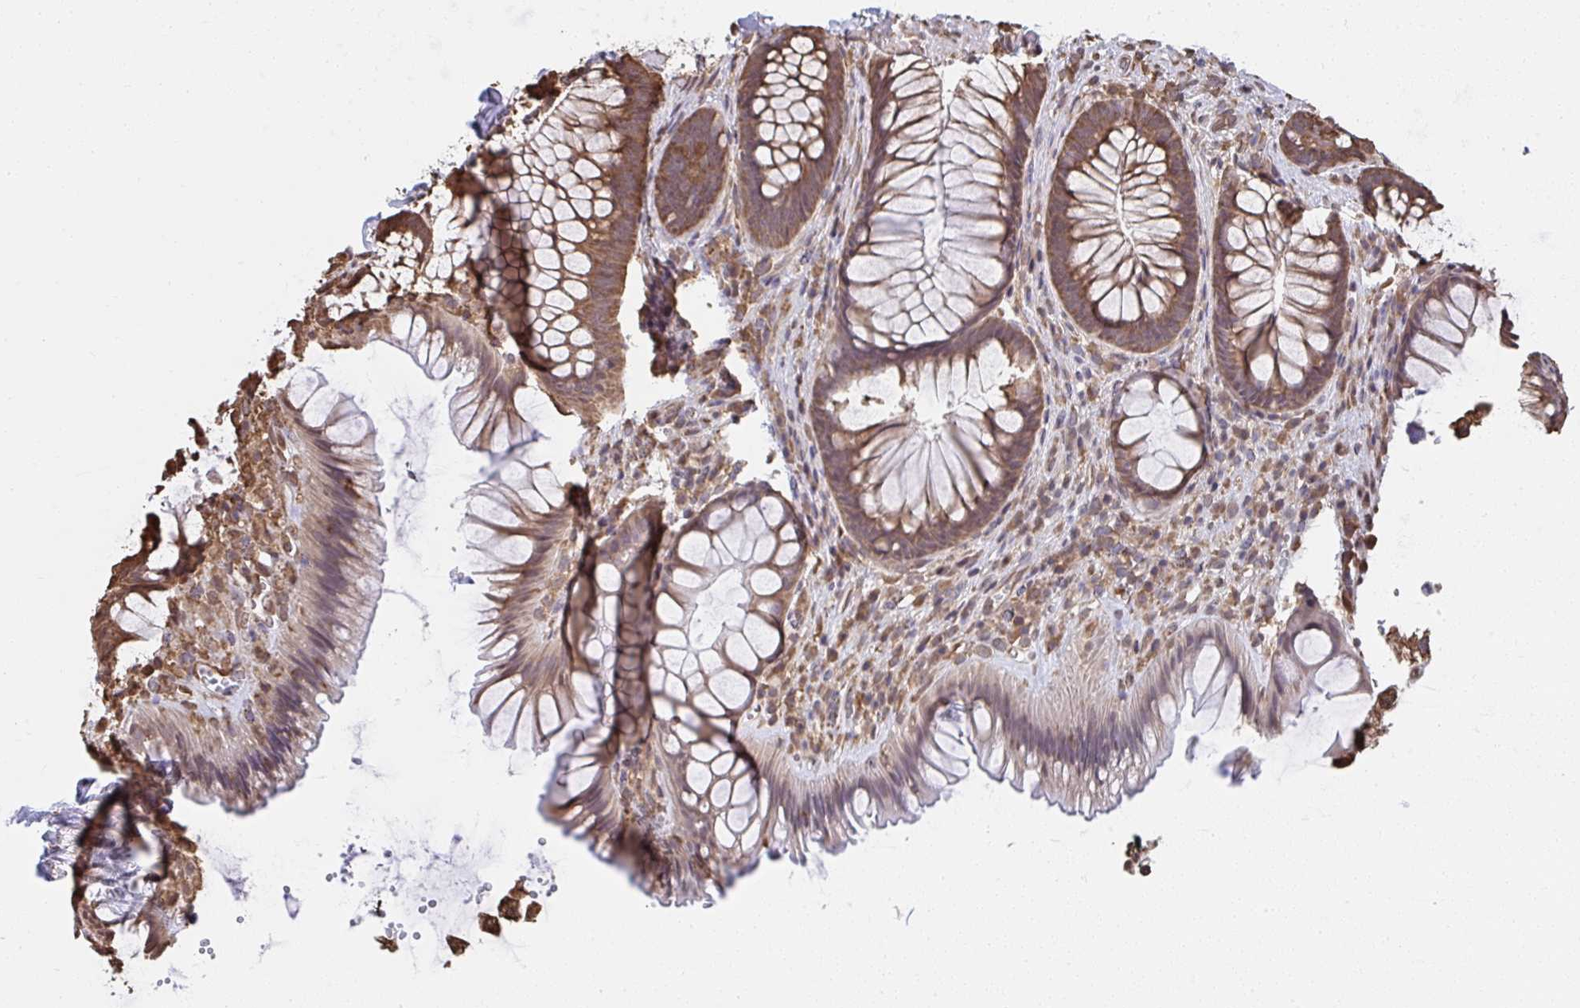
{"staining": {"intensity": "moderate", "quantity": ">75%", "location": "cytoplasmic/membranous"}, "tissue": "rectum", "cell_type": "Glandular cells", "image_type": "normal", "snomed": [{"axis": "morphology", "description": "Normal tissue, NOS"}, {"axis": "topography", "description": "Rectum"}], "caption": "Immunohistochemistry (IHC) image of unremarkable rectum: human rectum stained using immunohistochemistry (IHC) displays medium levels of moderate protein expression localized specifically in the cytoplasmic/membranous of glandular cells, appearing as a cytoplasmic/membranous brown color.", "gene": "SYNCRIP", "patient": {"sex": "male", "age": 53}}